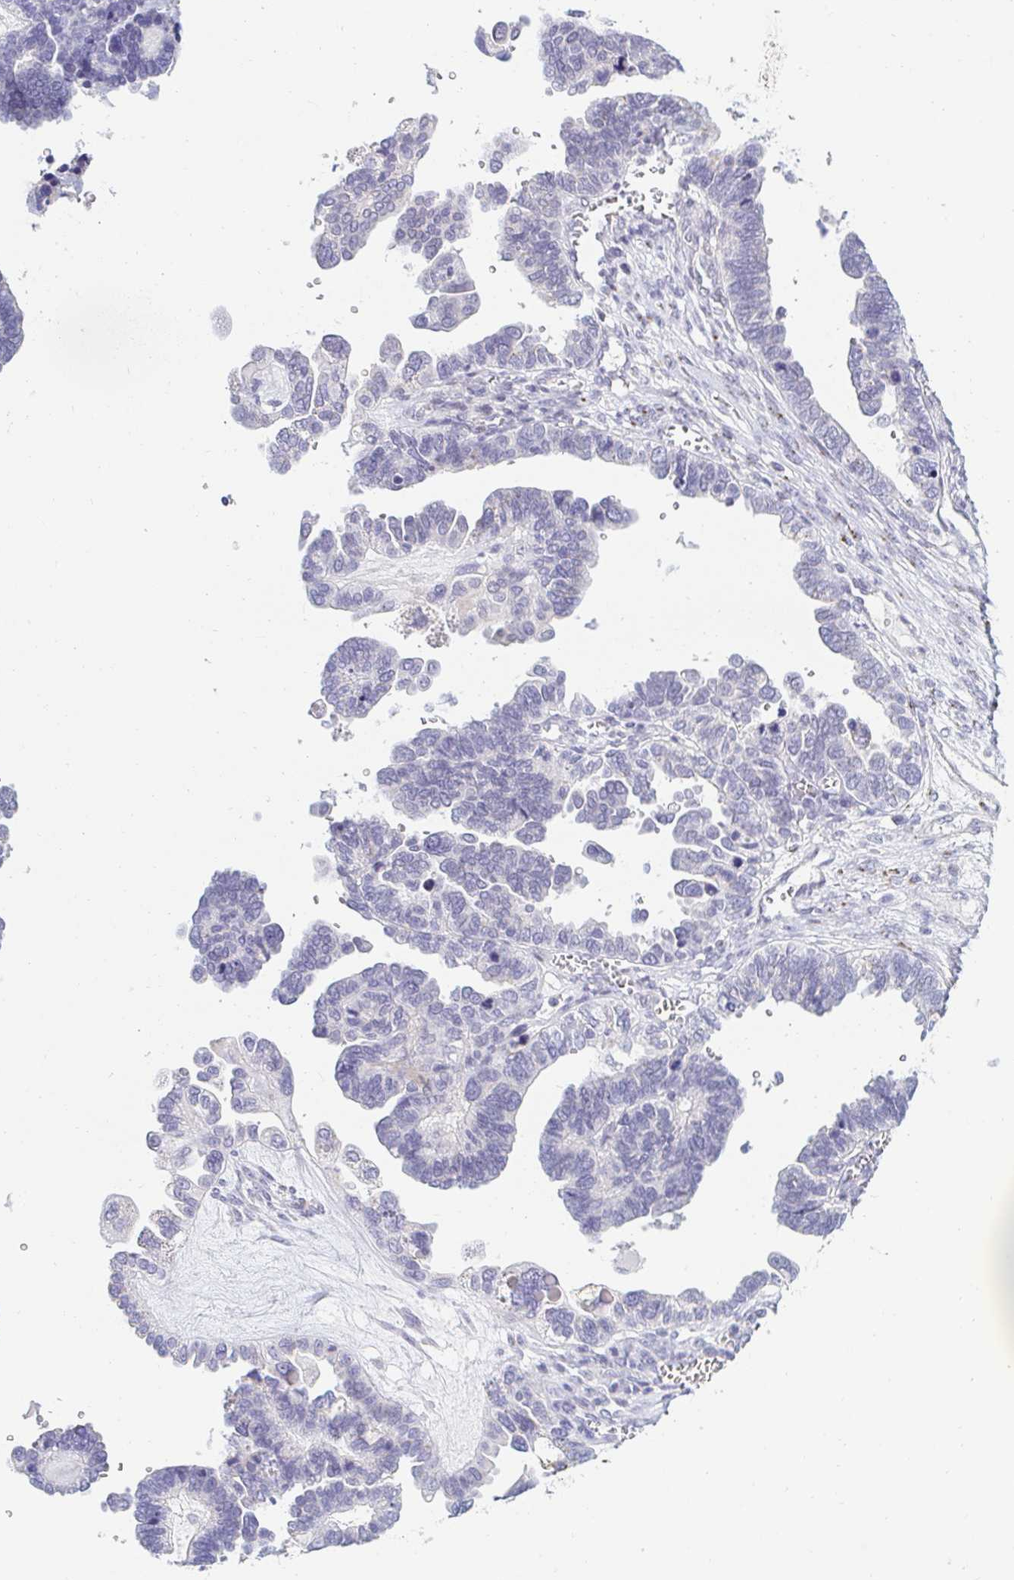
{"staining": {"intensity": "negative", "quantity": "none", "location": "none"}, "tissue": "ovarian cancer", "cell_type": "Tumor cells", "image_type": "cancer", "snomed": [{"axis": "morphology", "description": "Cystadenocarcinoma, serous, NOS"}, {"axis": "topography", "description": "Ovary"}], "caption": "Ovarian cancer was stained to show a protein in brown. There is no significant staining in tumor cells.", "gene": "OR51D1", "patient": {"sex": "female", "age": 51}}